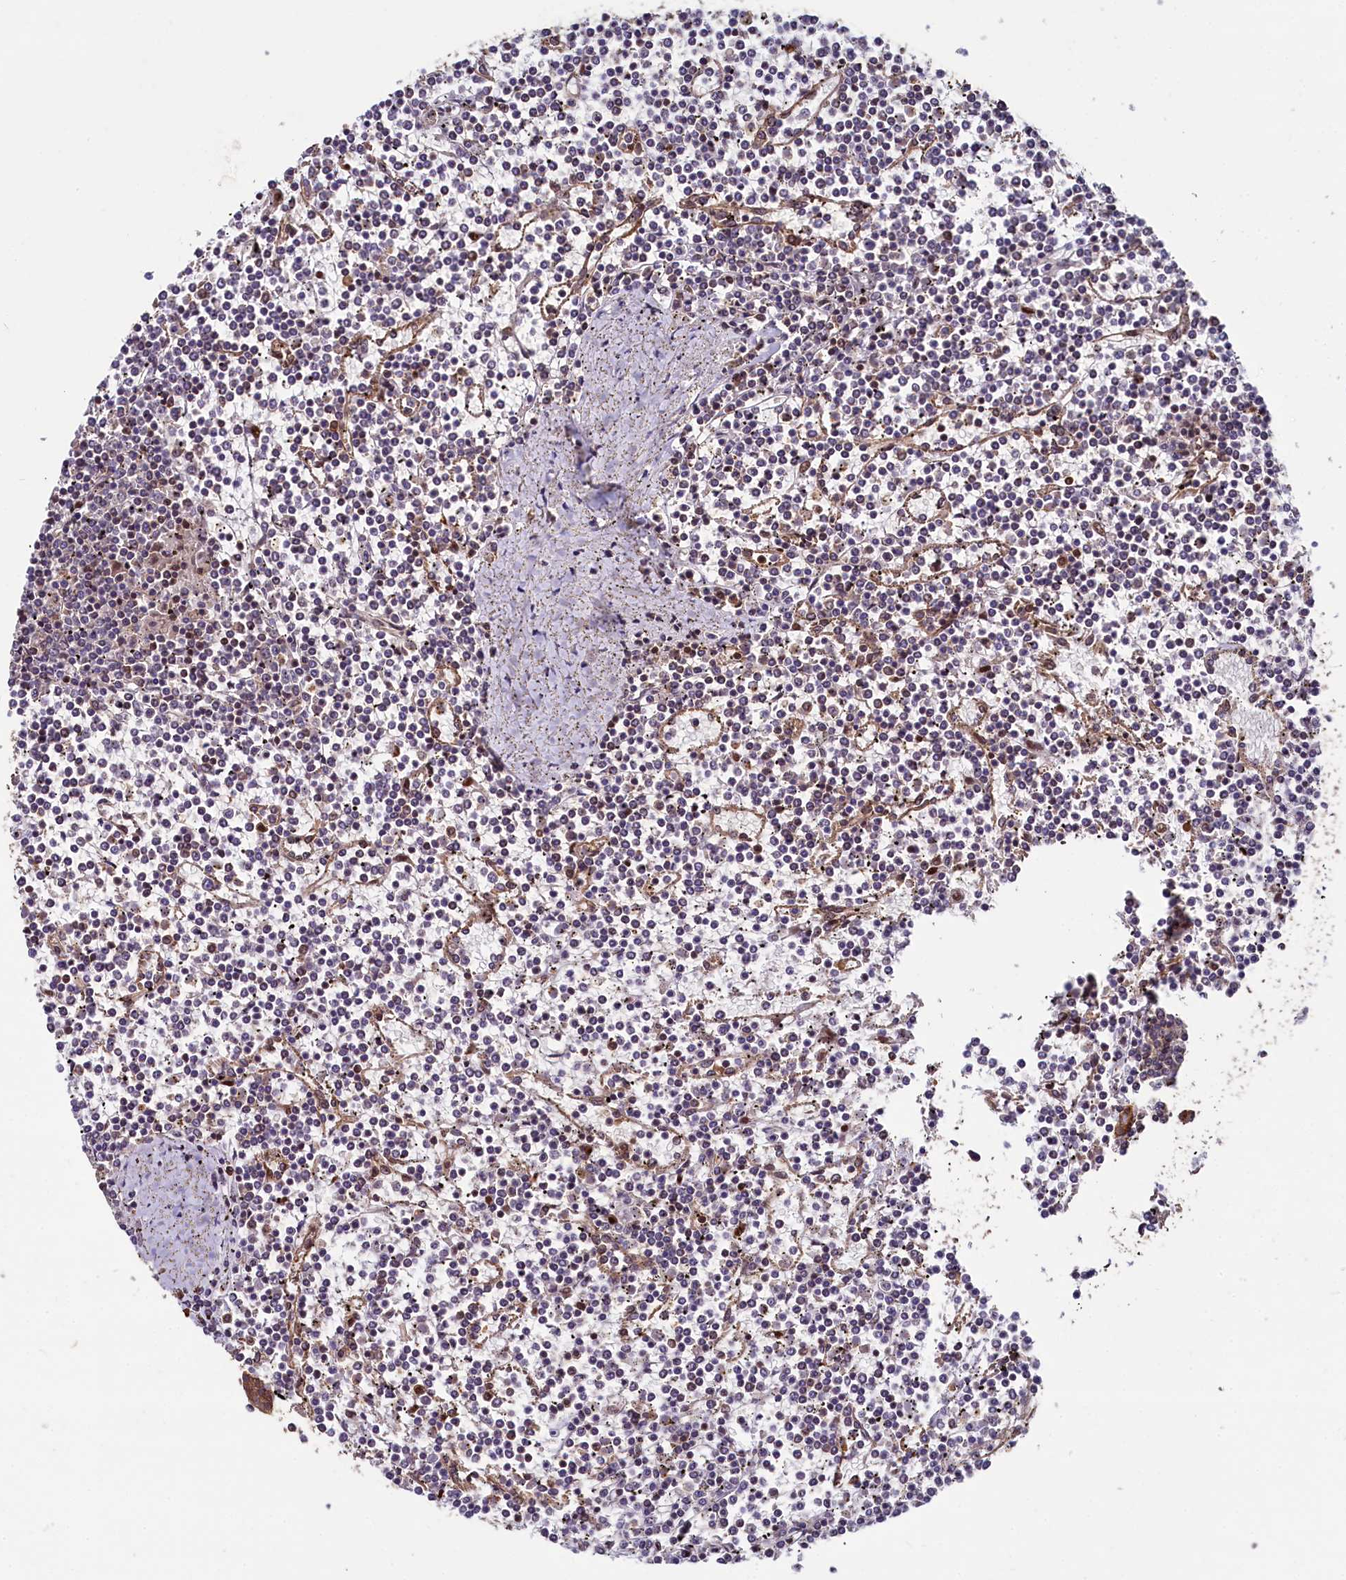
{"staining": {"intensity": "weak", "quantity": "<25%", "location": "cytoplasmic/membranous"}, "tissue": "lymphoma", "cell_type": "Tumor cells", "image_type": "cancer", "snomed": [{"axis": "morphology", "description": "Malignant lymphoma, non-Hodgkin's type, Low grade"}, {"axis": "topography", "description": "Spleen"}], "caption": "This is an immunohistochemistry (IHC) image of human low-grade malignant lymphoma, non-Hodgkin's type. There is no expression in tumor cells.", "gene": "SVIP", "patient": {"sex": "female", "age": 19}}